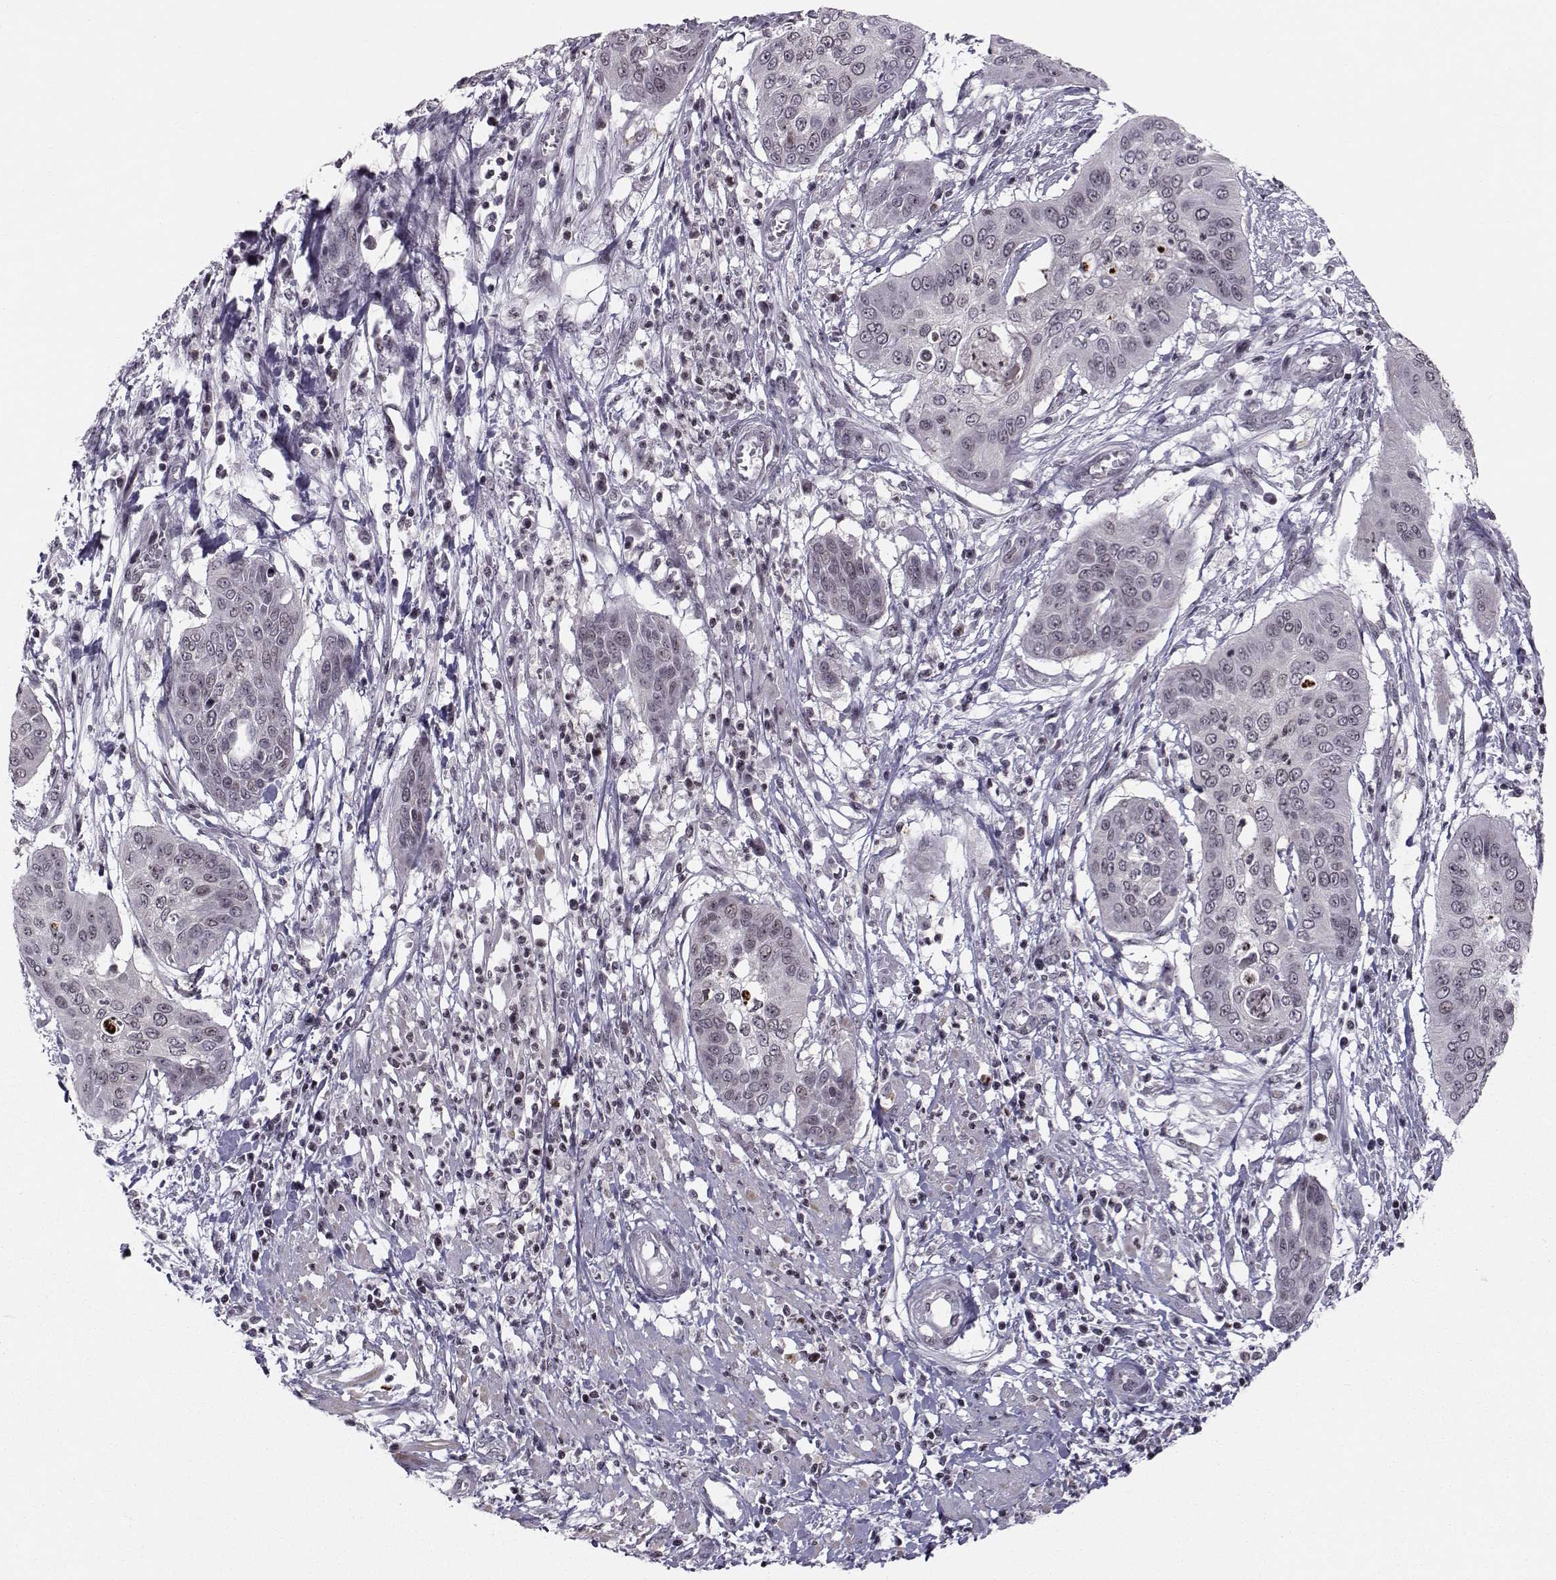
{"staining": {"intensity": "negative", "quantity": "none", "location": "none"}, "tissue": "cervical cancer", "cell_type": "Tumor cells", "image_type": "cancer", "snomed": [{"axis": "morphology", "description": "Squamous cell carcinoma, NOS"}, {"axis": "topography", "description": "Cervix"}], "caption": "Cervical squamous cell carcinoma was stained to show a protein in brown. There is no significant expression in tumor cells.", "gene": "MARCHF4", "patient": {"sex": "female", "age": 39}}